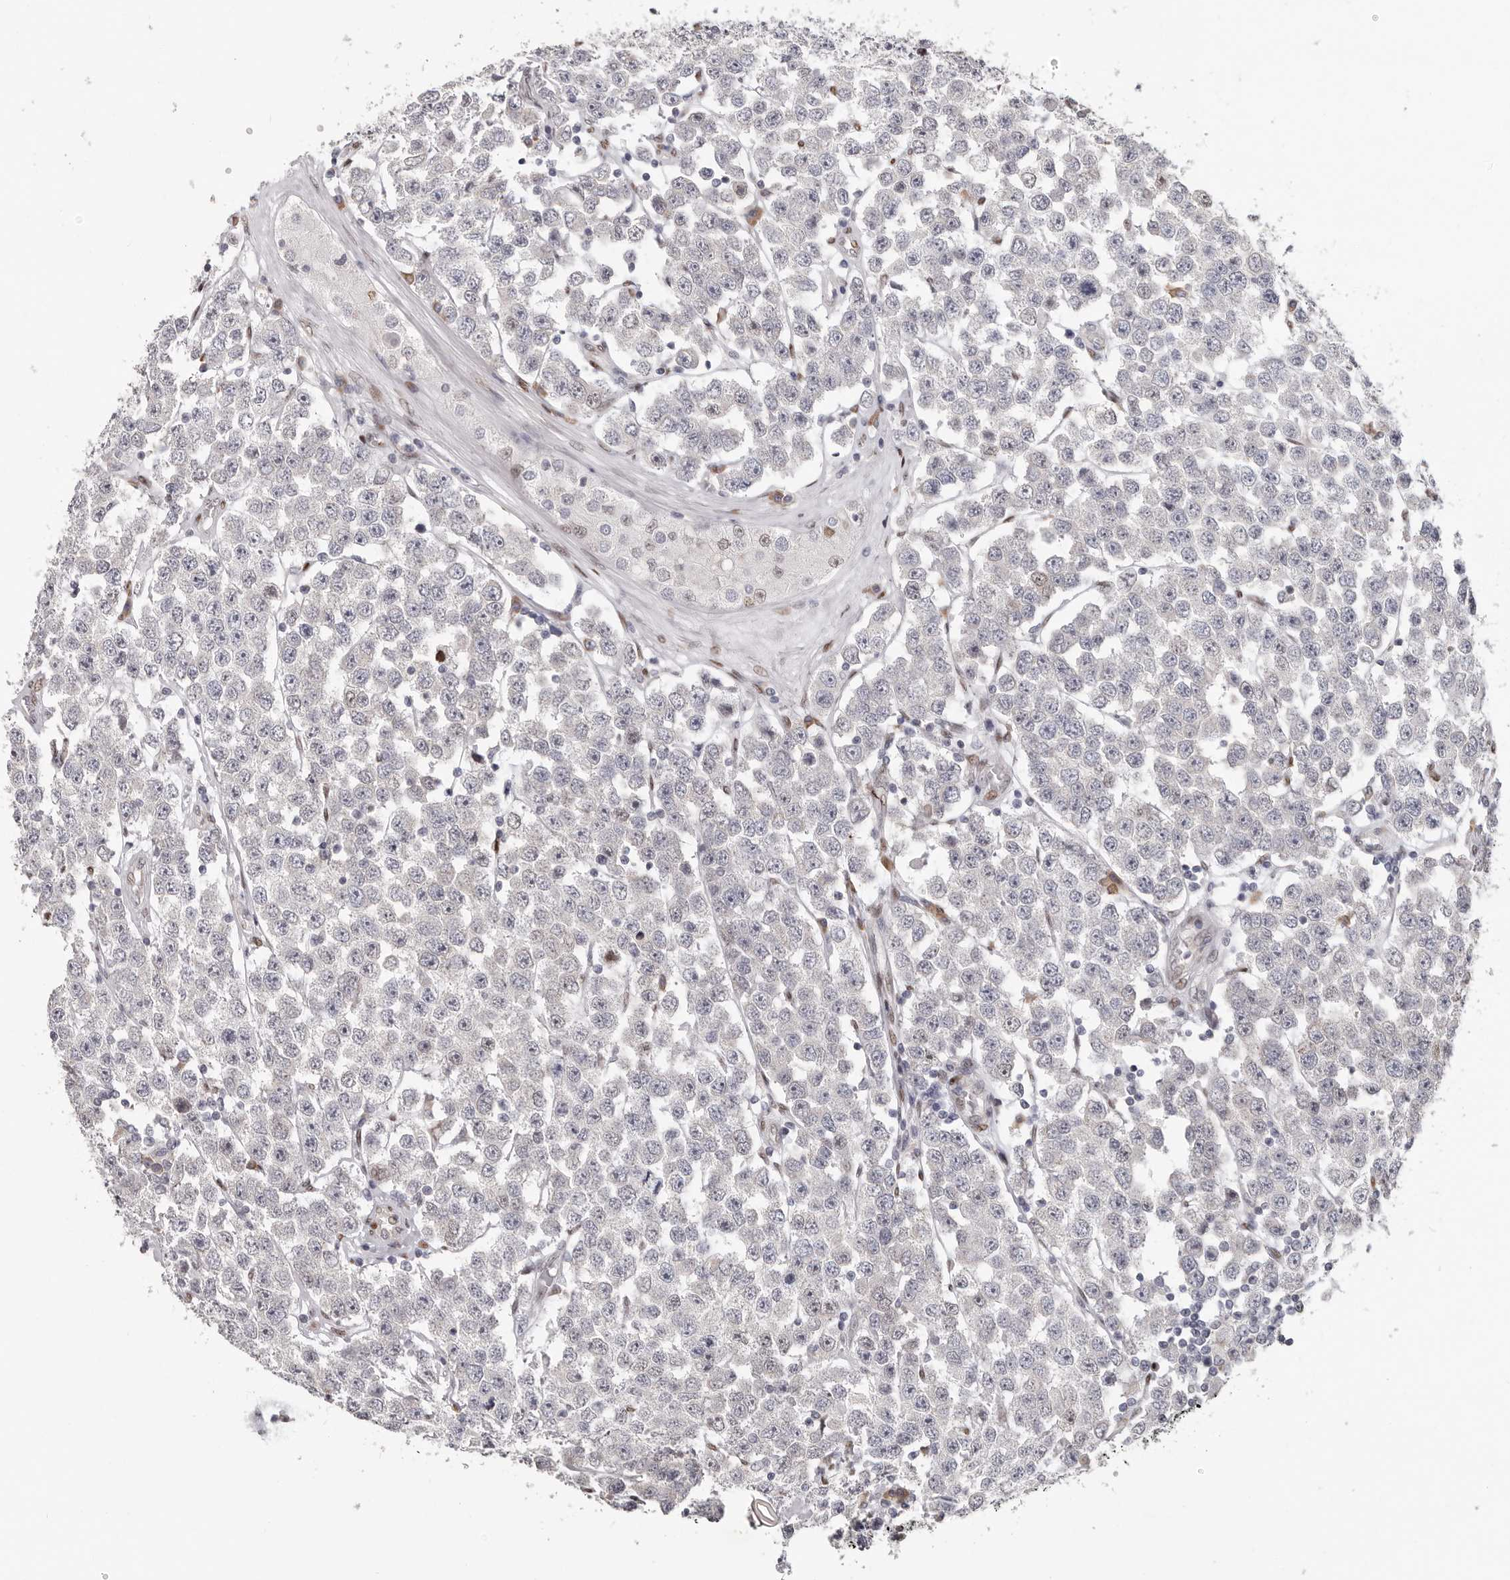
{"staining": {"intensity": "negative", "quantity": "none", "location": "none"}, "tissue": "testis cancer", "cell_type": "Tumor cells", "image_type": "cancer", "snomed": [{"axis": "morphology", "description": "Seminoma, NOS"}, {"axis": "topography", "description": "Testis"}], "caption": "Testis cancer (seminoma) stained for a protein using IHC reveals no positivity tumor cells.", "gene": "SRP19", "patient": {"sex": "male", "age": 28}}